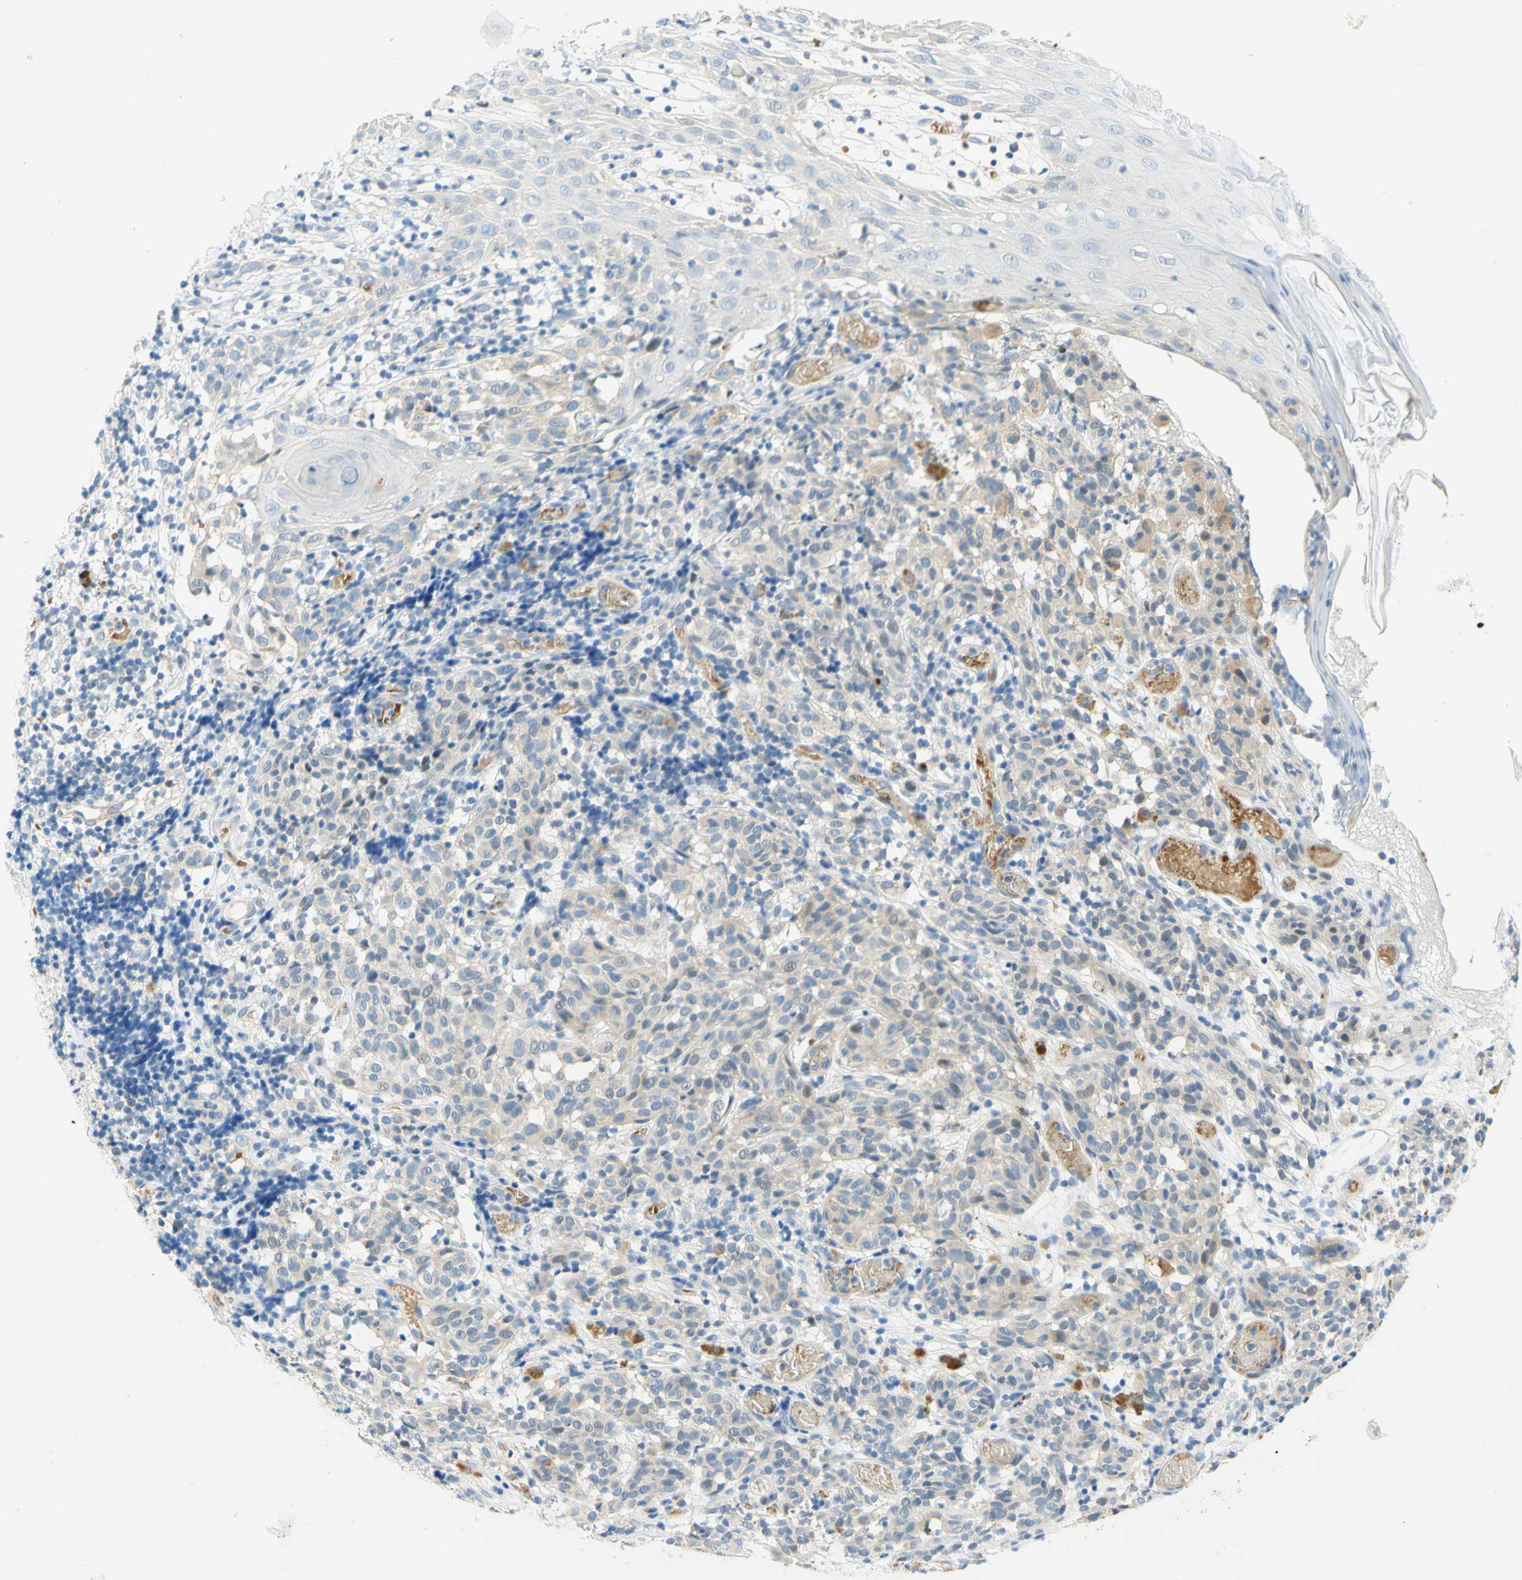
{"staining": {"intensity": "moderate", "quantity": "25%-75%", "location": "cytoplasmic/membranous"}, "tissue": "melanoma", "cell_type": "Tumor cells", "image_type": "cancer", "snomed": [{"axis": "morphology", "description": "Malignant melanoma, NOS"}, {"axis": "topography", "description": "Skin"}], "caption": "A histopathology image of human malignant melanoma stained for a protein exhibits moderate cytoplasmic/membranous brown staining in tumor cells.", "gene": "ENTREP2", "patient": {"sex": "female", "age": 46}}